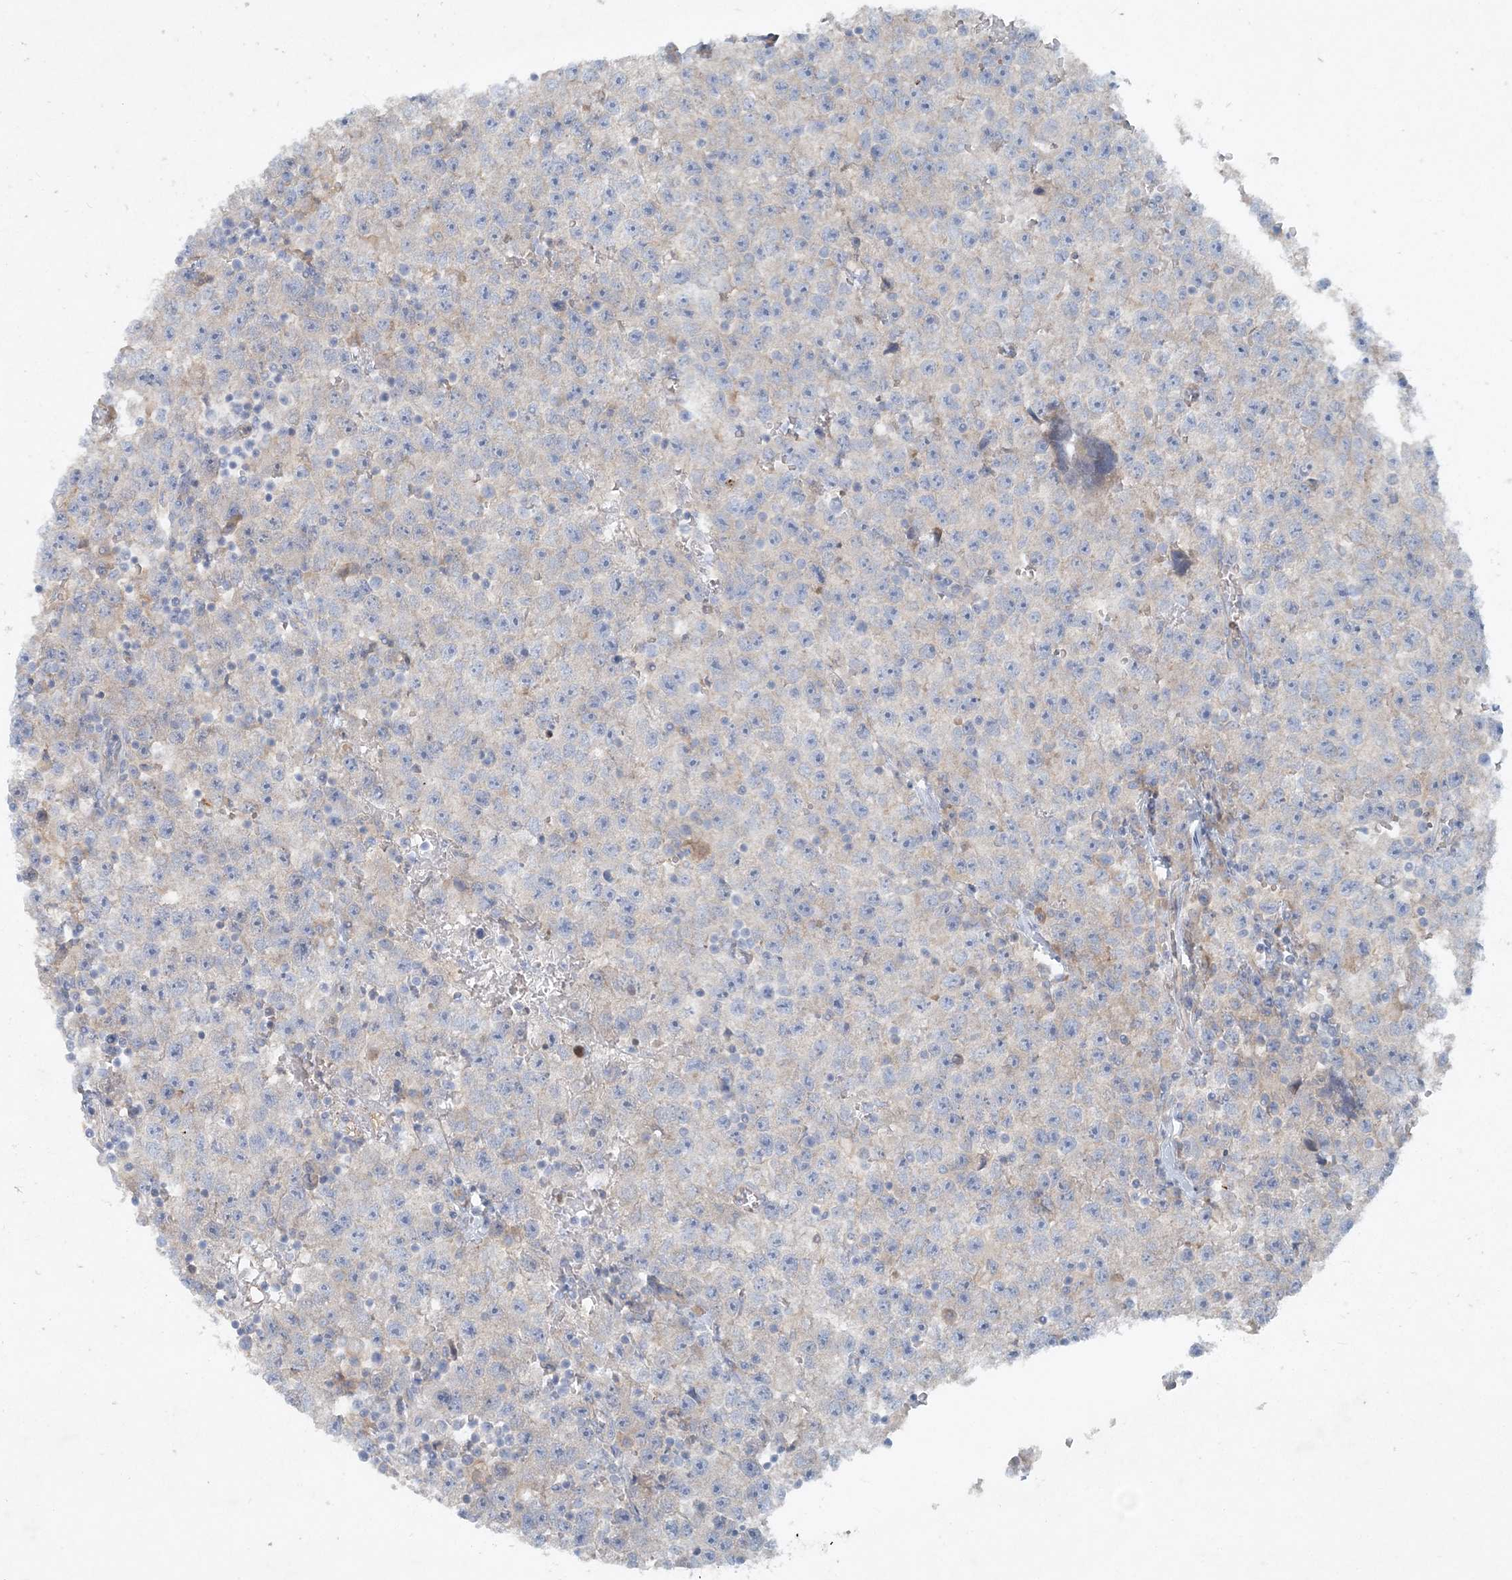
{"staining": {"intensity": "negative", "quantity": "none", "location": "none"}, "tissue": "testis cancer", "cell_type": "Tumor cells", "image_type": "cancer", "snomed": [{"axis": "morphology", "description": "Seminoma, NOS"}, {"axis": "topography", "description": "Testis"}], "caption": "DAB immunohistochemical staining of testis seminoma displays no significant positivity in tumor cells.", "gene": "ATP11A", "patient": {"sex": "male", "age": 22}}